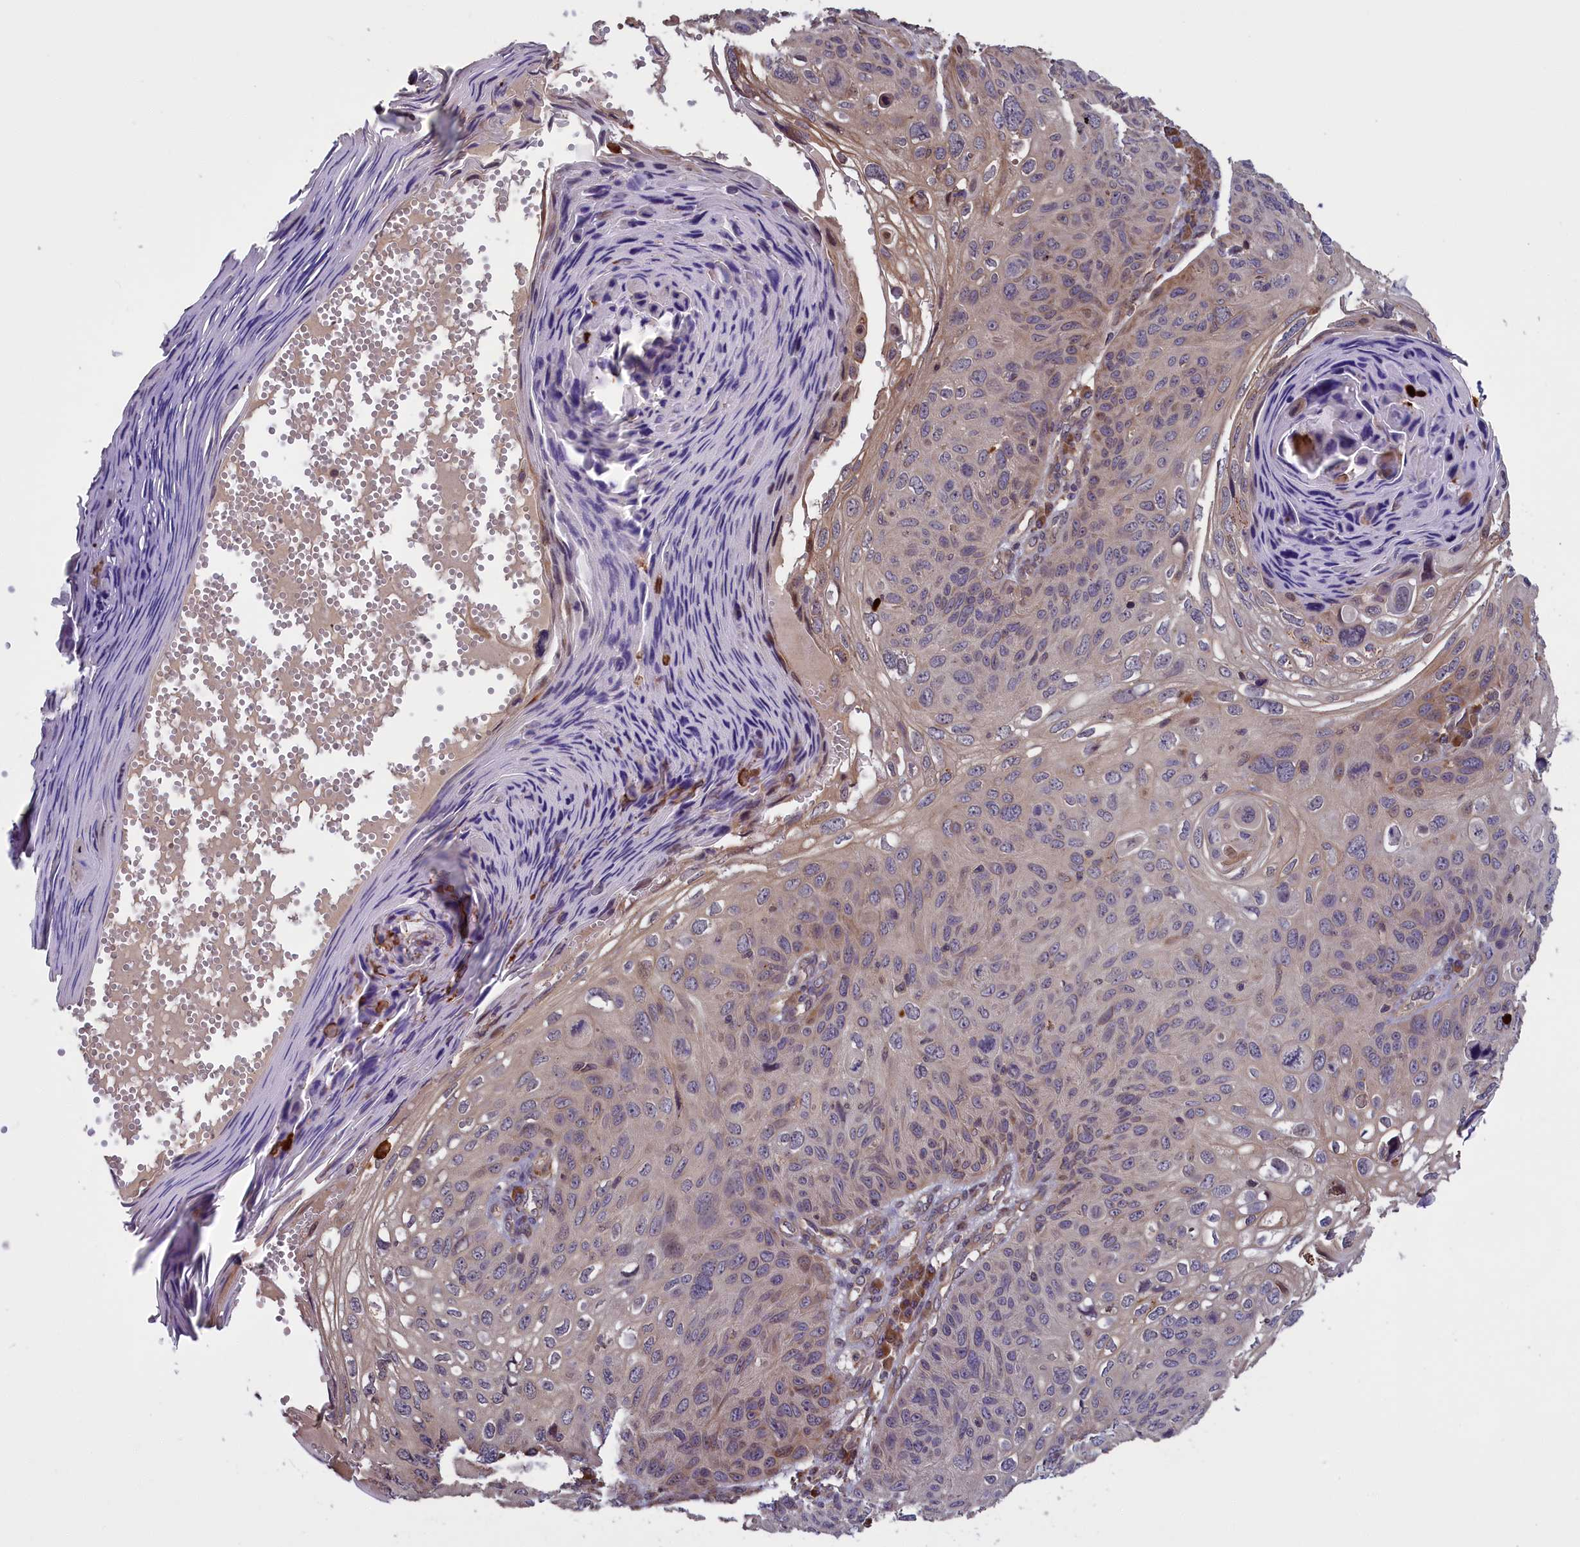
{"staining": {"intensity": "moderate", "quantity": "<25%", "location": "cytoplasmic/membranous"}, "tissue": "skin cancer", "cell_type": "Tumor cells", "image_type": "cancer", "snomed": [{"axis": "morphology", "description": "Squamous cell carcinoma, NOS"}, {"axis": "topography", "description": "Skin"}], "caption": "High-magnification brightfield microscopy of squamous cell carcinoma (skin) stained with DAB (3,3'-diaminobenzidine) (brown) and counterstained with hematoxylin (blue). tumor cells exhibit moderate cytoplasmic/membranous positivity is appreciated in approximately<25% of cells. (IHC, brightfield microscopy, high magnification).", "gene": "DENND1B", "patient": {"sex": "female", "age": 90}}